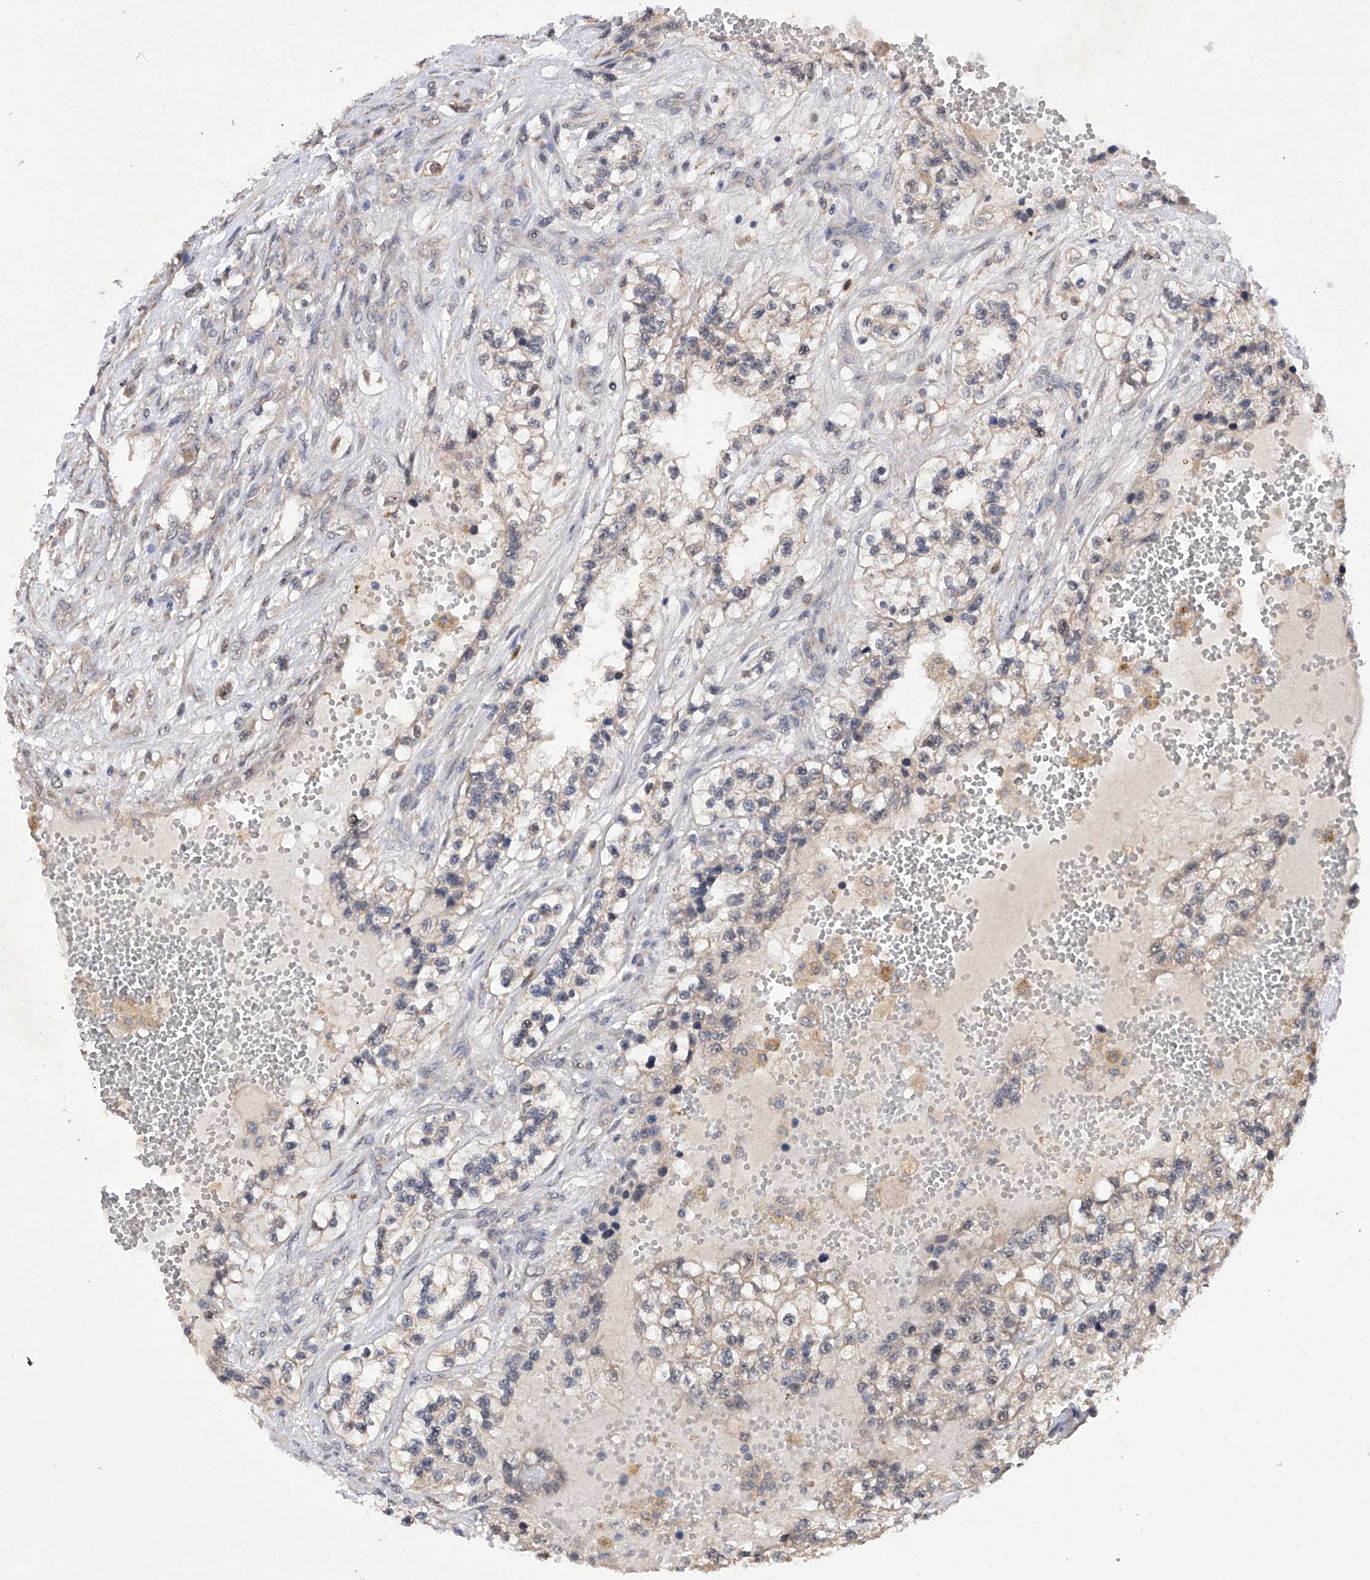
{"staining": {"intensity": "weak", "quantity": "<25%", "location": "cytoplasmic/membranous"}, "tissue": "renal cancer", "cell_type": "Tumor cells", "image_type": "cancer", "snomed": [{"axis": "morphology", "description": "Adenocarcinoma, NOS"}, {"axis": "topography", "description": "Kidney"}], "caption": "Immunohistochemistry of human renal cancer exhibits no staining in tumor cells.", "gene": "USP45", "patient": {"sex": "female", "age": 57}}